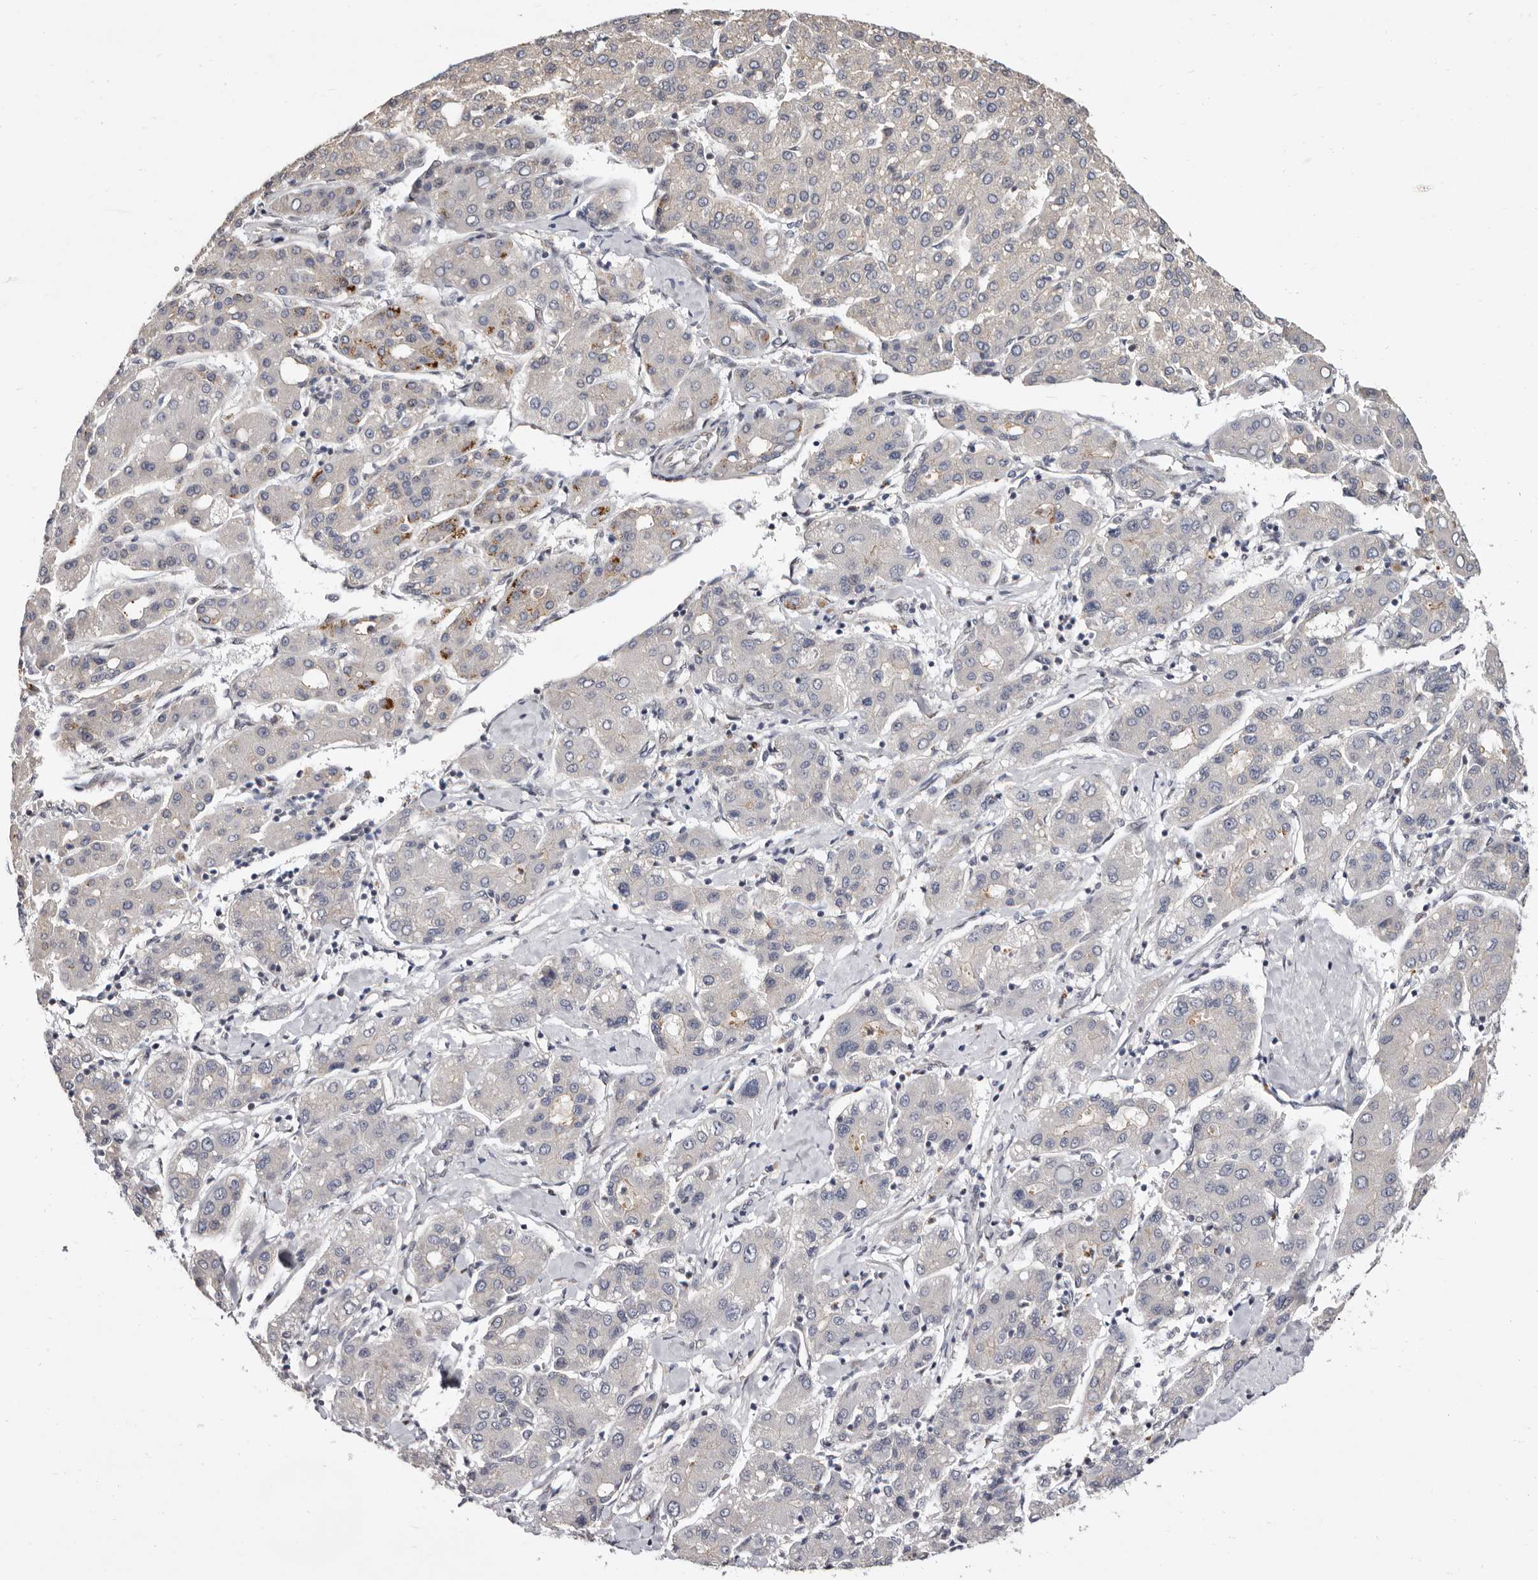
{"staining": {"intensity": "moderate", "quantity": "<25%", "location": "cytoplasmic/membranous"}, "tissue": "liver cancer", "cell_type": "Tumor cells", "image_type": "cancer", "snomed": [{"axis": "morphology", "description": "Carcinoma, Hepatocellular, NOS"}, {"axis": "topography", "description": "Liver"}], "caption": "Protein expression analysis of liver cancer (hepatocellular carcinoma) displays moderate cytoplasmic/membranous expression in approximately <25% of tumor cells. The protein of interest is stained brown, and the nuclei are stained in blue (DAB (3,3'-diaminobenzidine) IHC with brightfield microscopy, high magnification).", "gene": "GLRX3", "patient": {"sex": "male", "age": 65}}